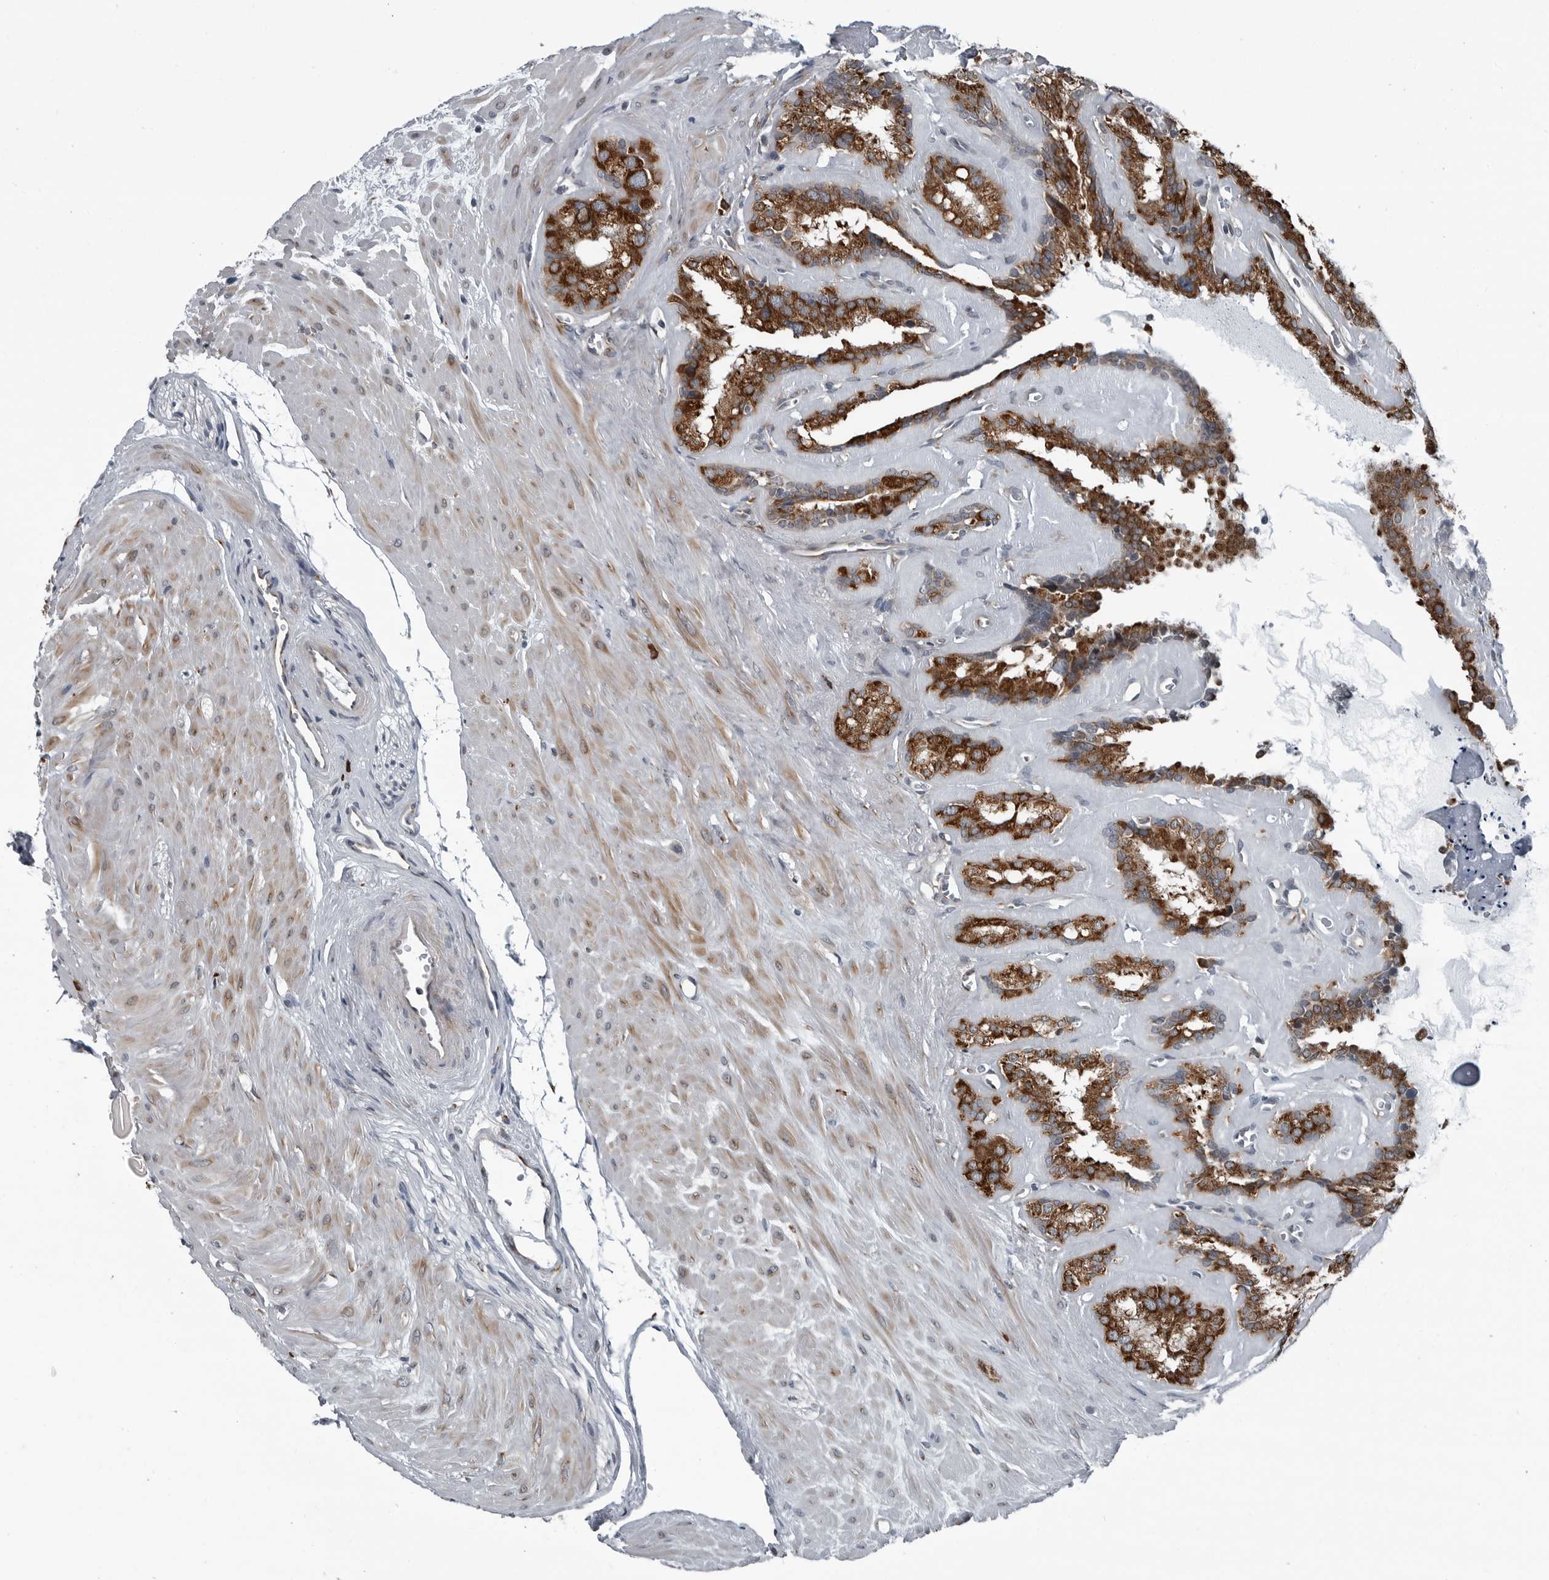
{"staining": {"intensity": "strong", "quantity": ">75%", "location": "cytoplasmic/membranous"}, "tissue": "seminal vesicle", "cell_type": "Glandular cells", "image_type": "normal", "snomed": [{"axis": "morphology", "description": "Normal tissue, NOS"}, {"axis": "topography", "description": "Prostate"}, {"axis": "topography", "description": "Seminal veicle"}], "caption": "A photomicrograph of human seminal vesicle stained for a protein exhibits strong cytoplasmic/membranous brown staining in glandular cells.", "gene": "CEP85", "patient": {"sex": "male", "age": 59}}